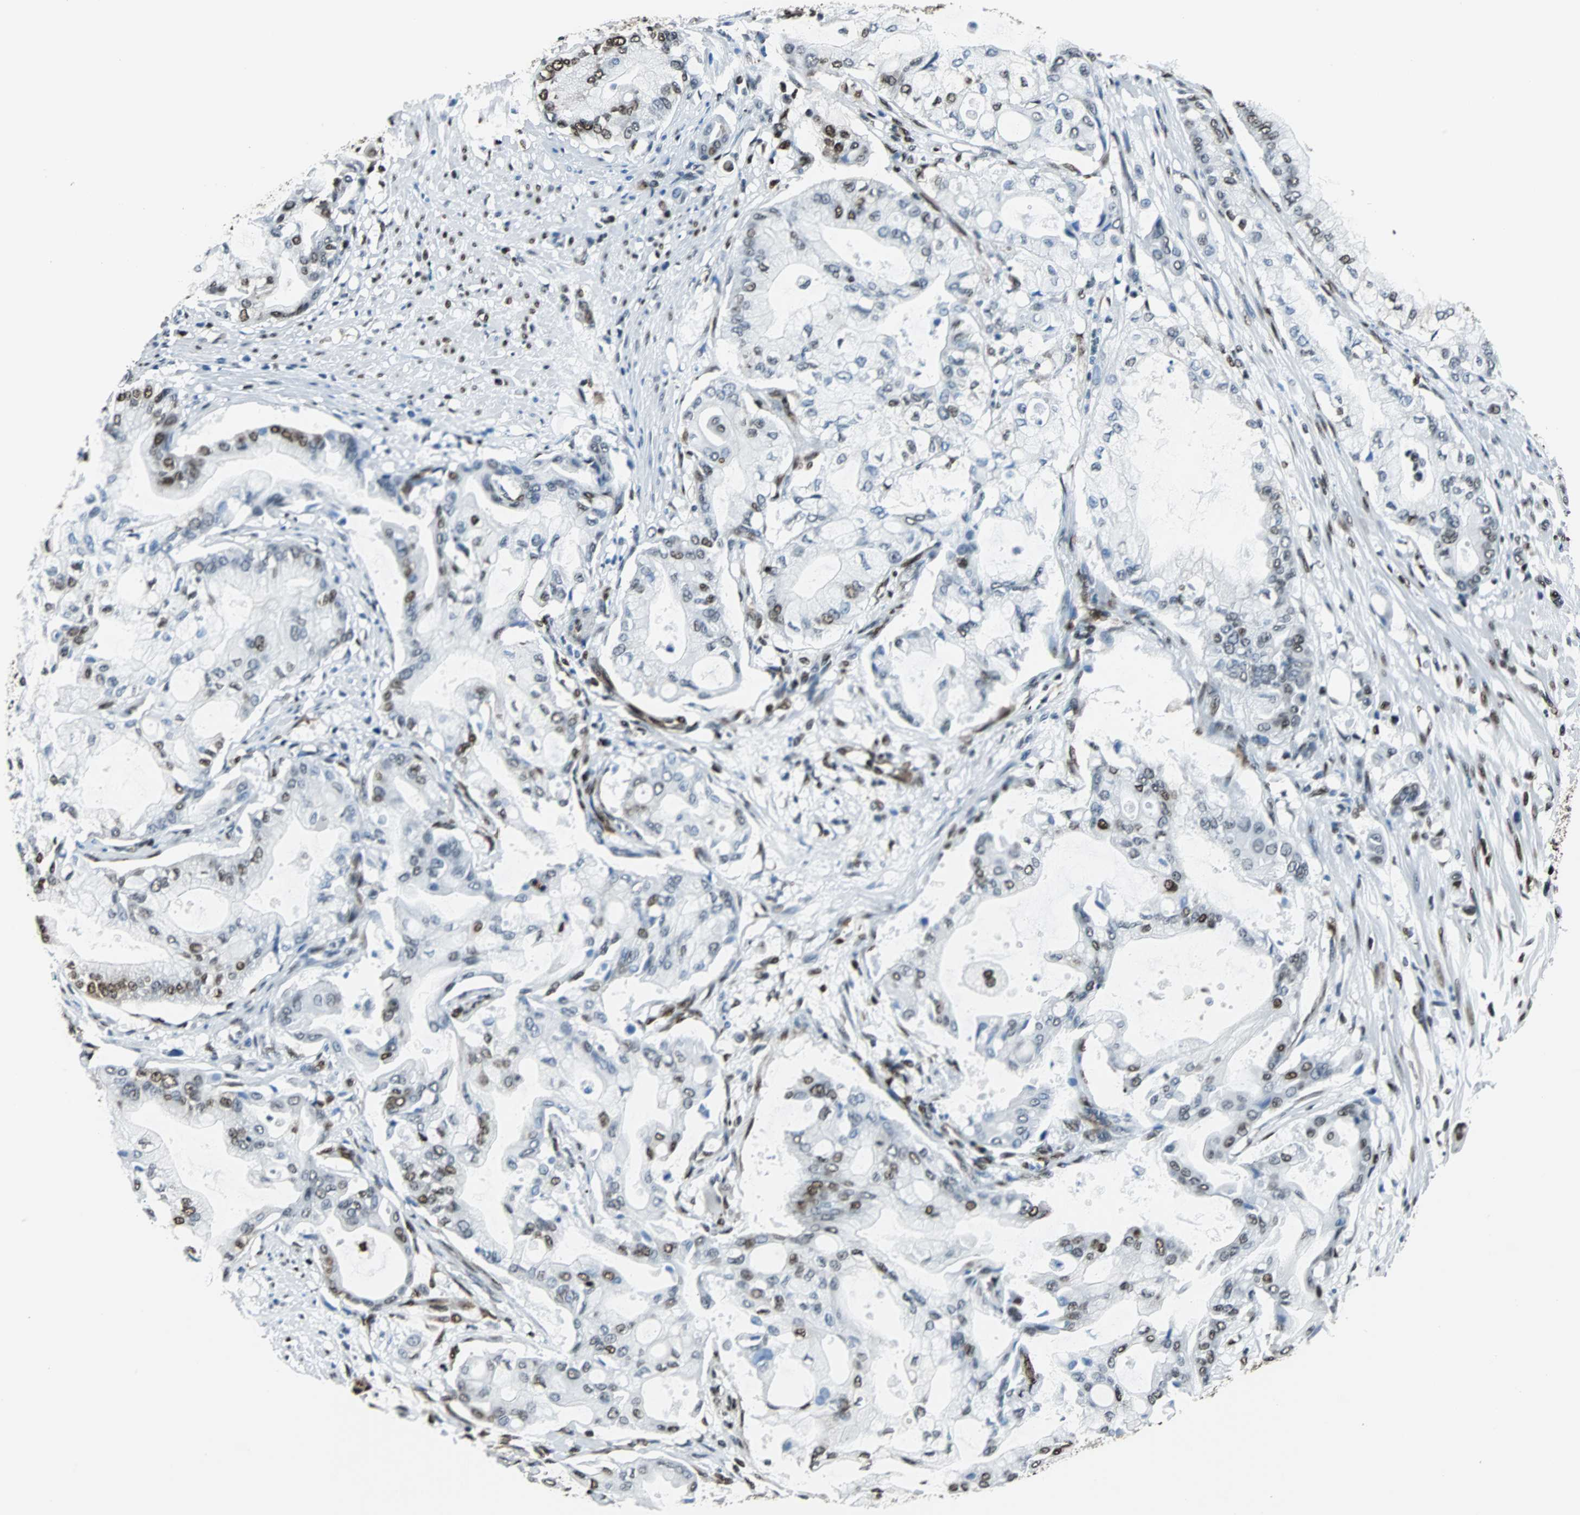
{"staining": {"intensity": "strong", "quantity": "25%-75%", "location": "nuclear"}, "tissue": "pancreatic cancer", "cell_type": "Tumor cells", "image_type": "cancer", "snomed": [{"axis": "morphology", "description": "Adenocarcinoma, NOS"}, {"axis": "morphology", "description": "Adenocarcinoma, metastatic, NOS"}, {"axis": "topography", "description": "Lymph node"}, {"axis": "topography", "description": "Pancreas"}, {"axis": "topography", "description": "Duodenum"}], "caption": "Human pancreatic cancer (metastatic adenocarcinoma) stained for a protein (brown) shows strong nuclear positive expression in approximately 25%-75% of tumor cells.", "gene": "FUBP1", "patient": {"sex": "female", "age": 64}}